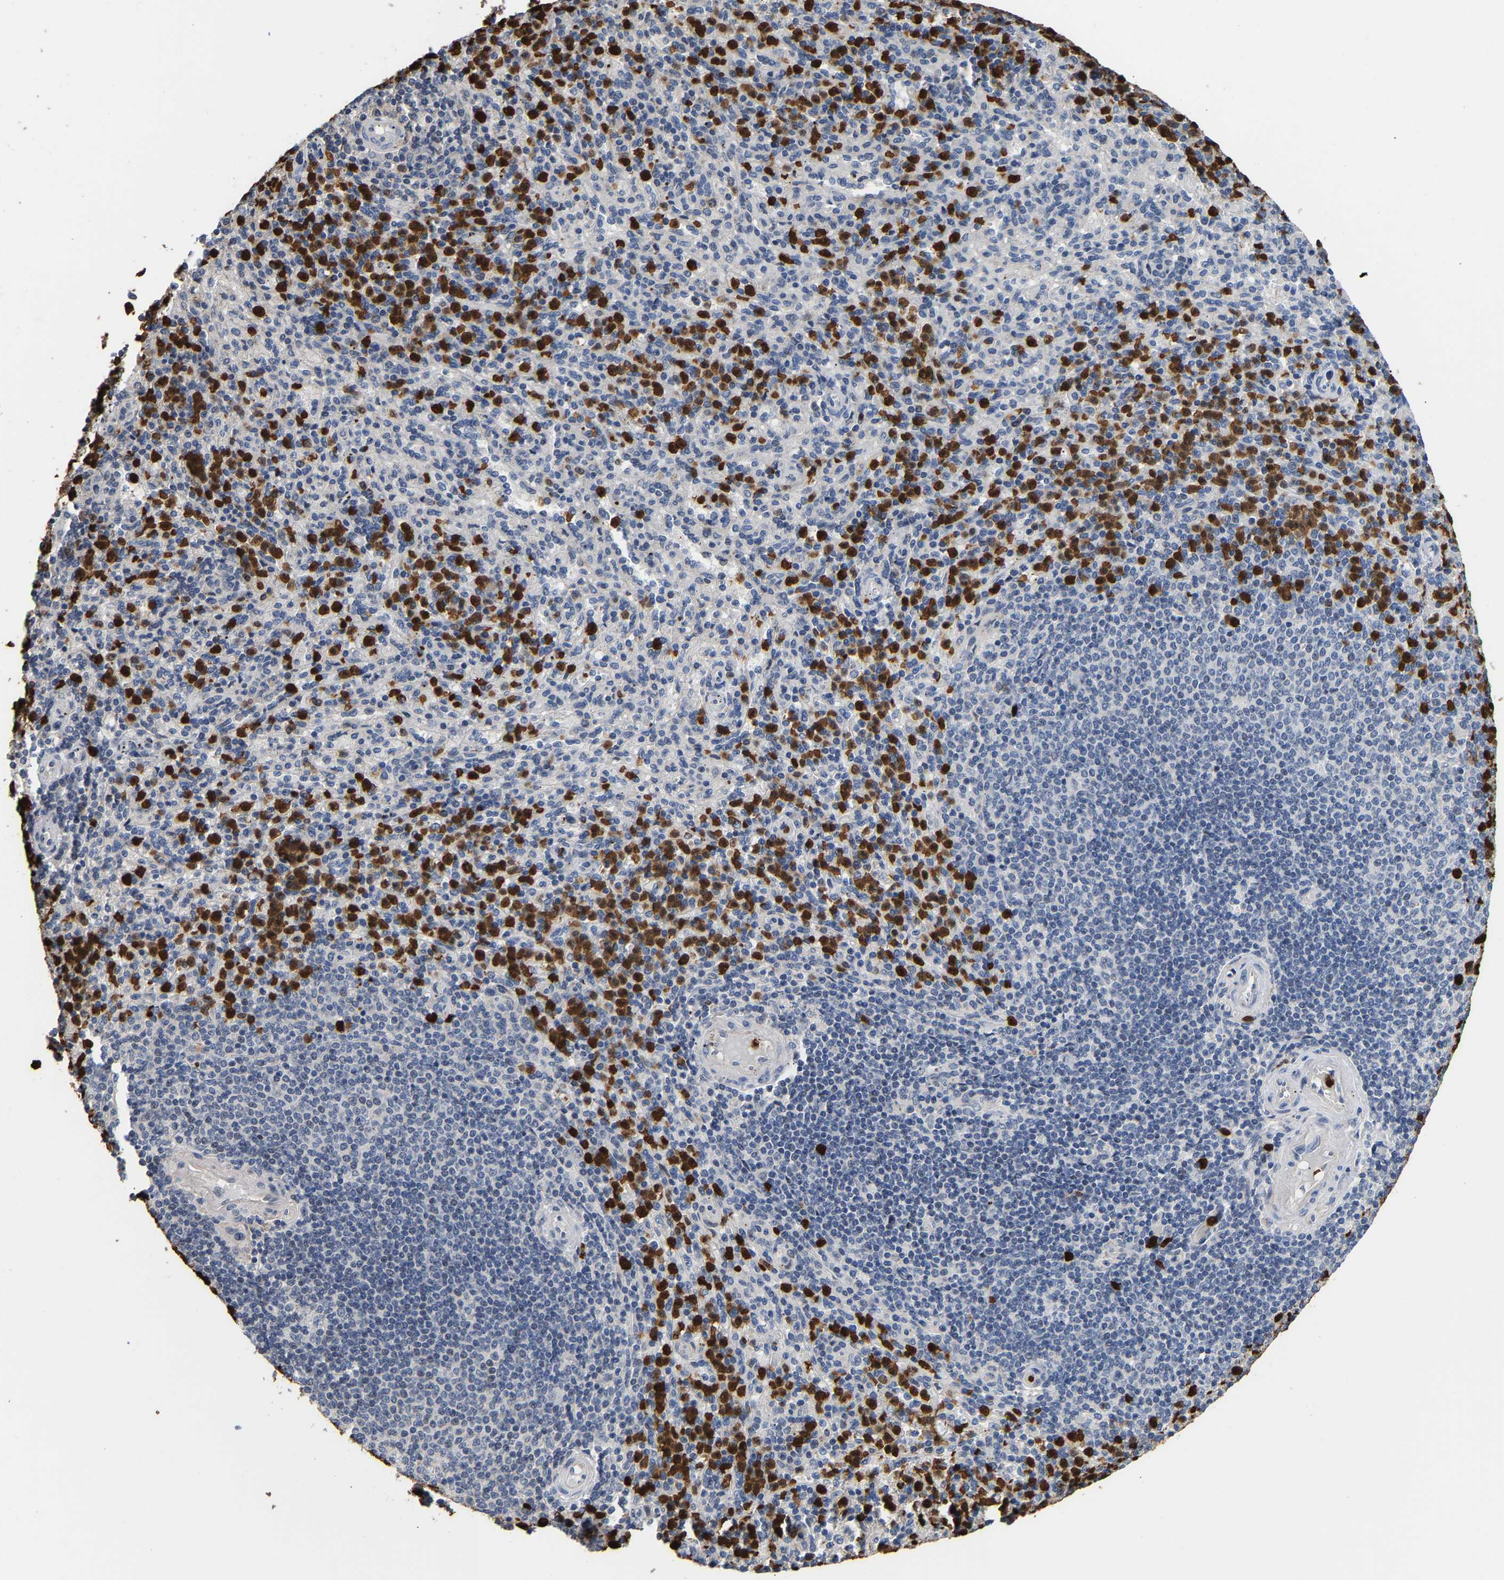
{"staining": {"intensity": "strong", "quantity": "25%-75%", "location": "cytoplasmic/membranous,nuclear"}, "tissue": "spleen", "cell_type": "Cells in red pulp", "image_type": "normal", "snomed": [{"axis": "morphology", "description": "Normal tissue, NOS"}, {"axis": "topography", "description": "Spleen"}], "caption": "Spleen stained with a protein marker reveals strong staining in cells in red pulp.", "gene": "TDRD7", "patient": {"sex": "male", "age": 36}}